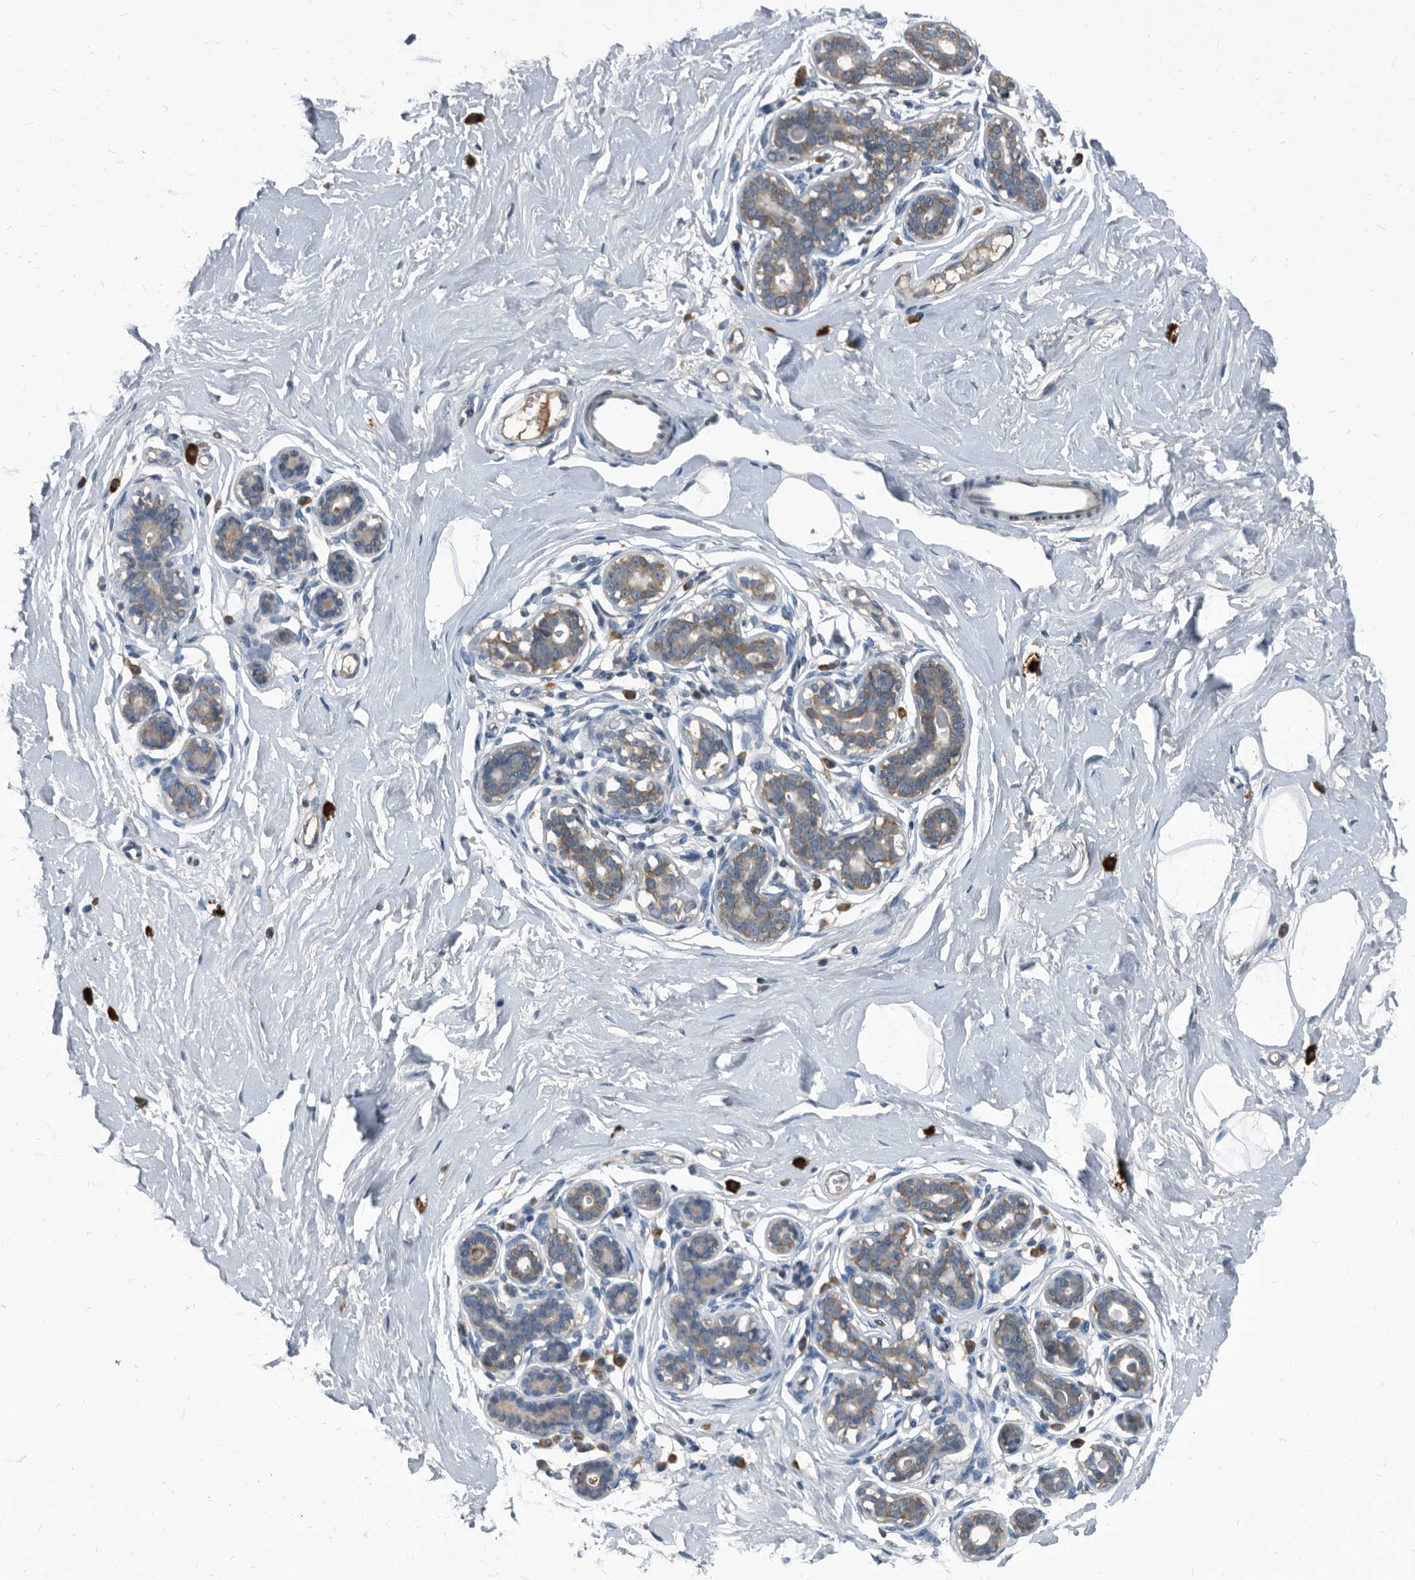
{"staining": {"intensity": "negative", "quantity": "none", "location": "none"}, "tissue": "breast", "cell_type": "Adipocytes", "image_type": "normal", "snomed": [{"axis": "morphology", "description": "Normal tissue, NOS"}, {"axis": "morphology", "description": "Adenoma, NOS"}, {"axis": "topography", "description": "Breast"}], "caption": "IHC histopathology image of unremarkable breast: human breast stained with DAB demonstrates no significant protein expression in adipocytes.", "gene": "CDV3", "patient": {"sex": "female", "age": 23}}